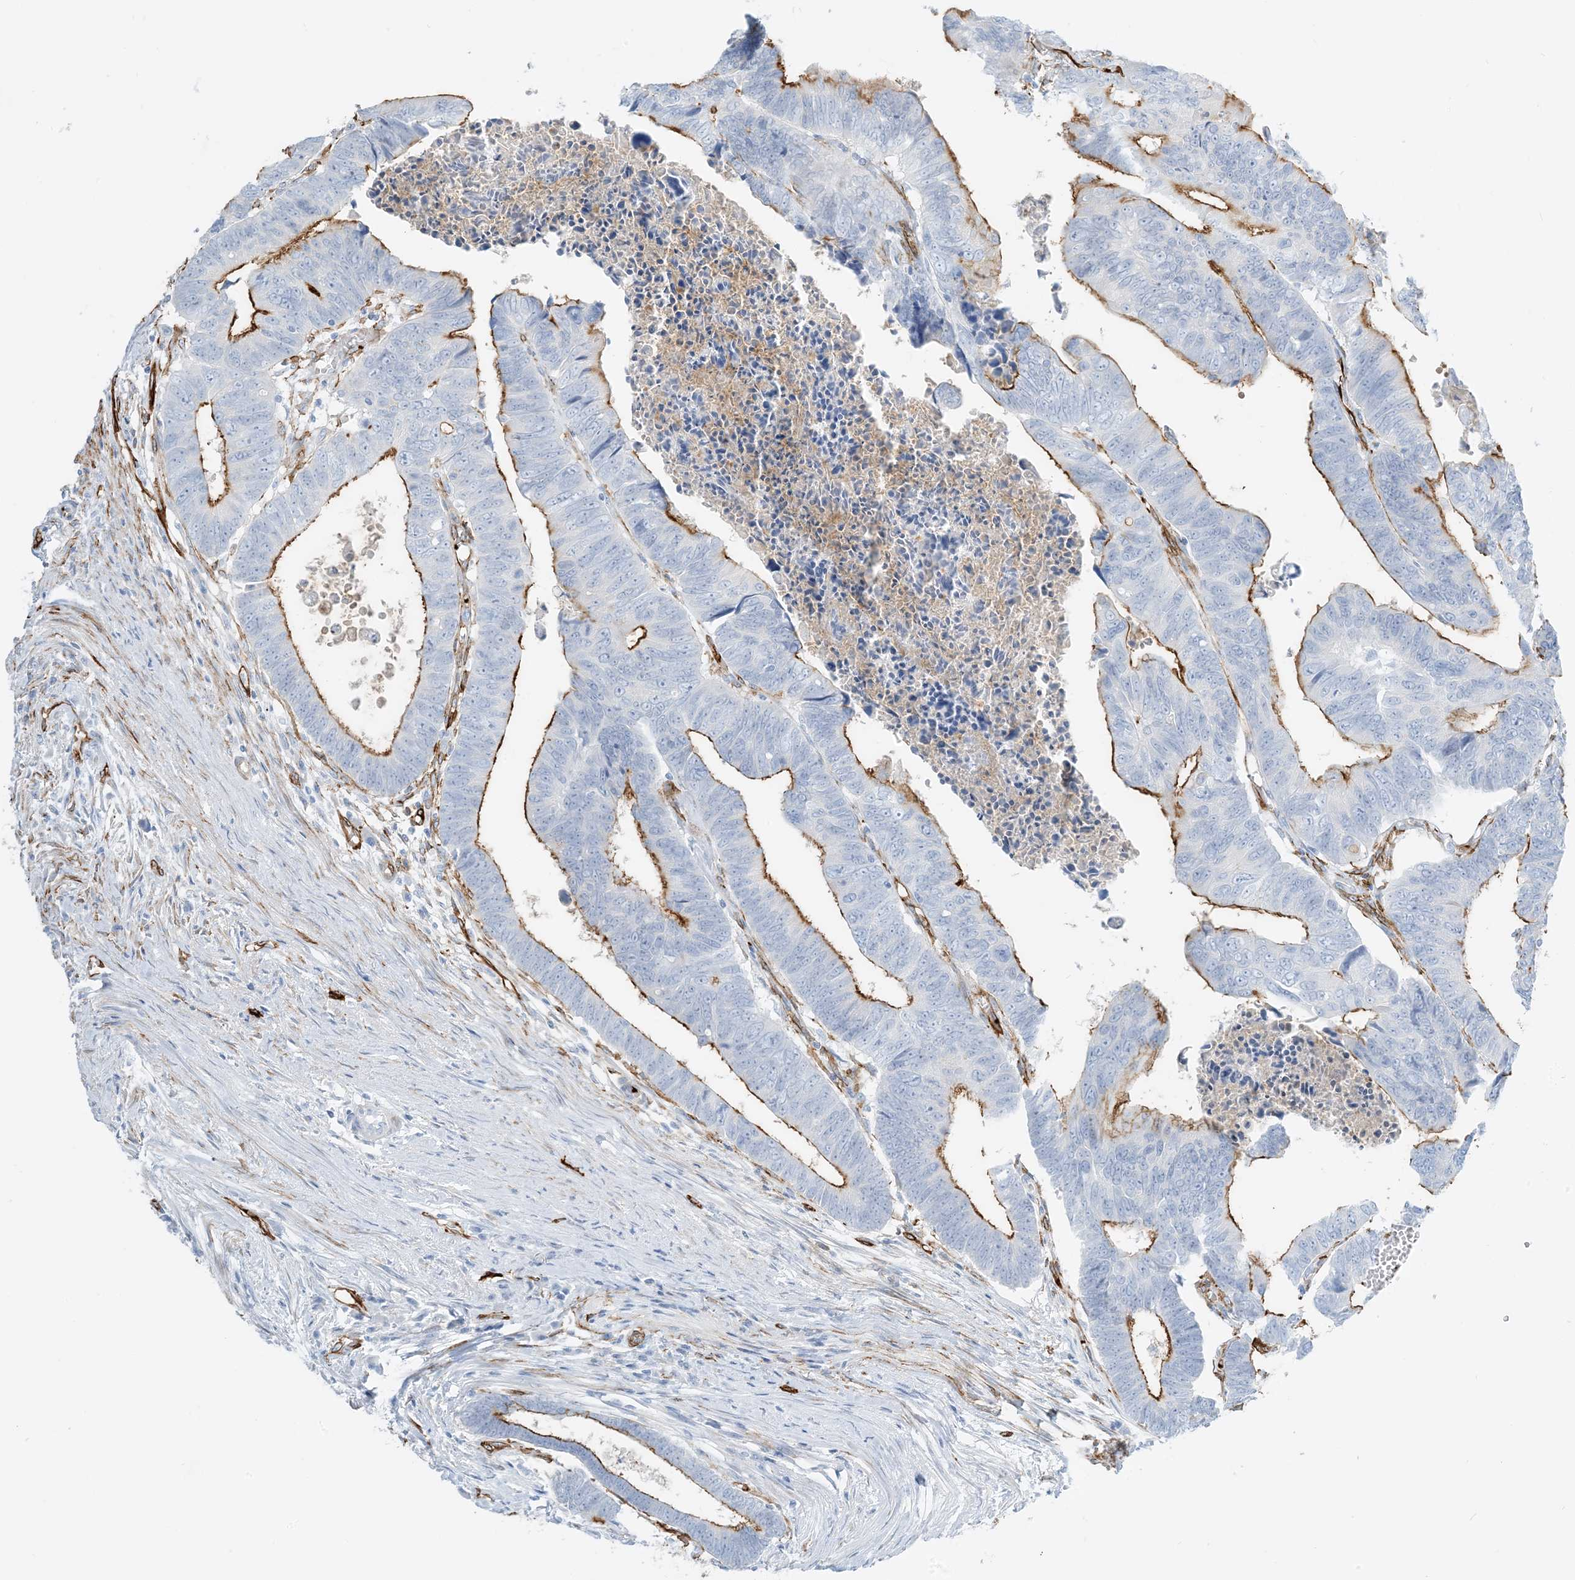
{"staining": {"intensity": "moderate", "quantity": "25%-75%", "location": "cytoplasmic/membranous"}, "tissue": "colorectal cancer", "cell_type": "Tumor cells", "image_type": "cancer", "snomed": [{"axis": "morphology", "description": "Adenocarcinoma, NOS"}, {"axis": "topography", "description": "Rectum"}], "caption": "The immunohistochemical stain highlights moderate cytoplasmic/membranous staining in tumor cells of colorectal cancer (adenocarcinoma) tissue. The staining is performed using DAB brown chromogen to label protein expression. The nuclei are counter-stained blue using hematoxylin.", "gene": "EPS8L3", "patient": {"sex": "female", "age": 65}}